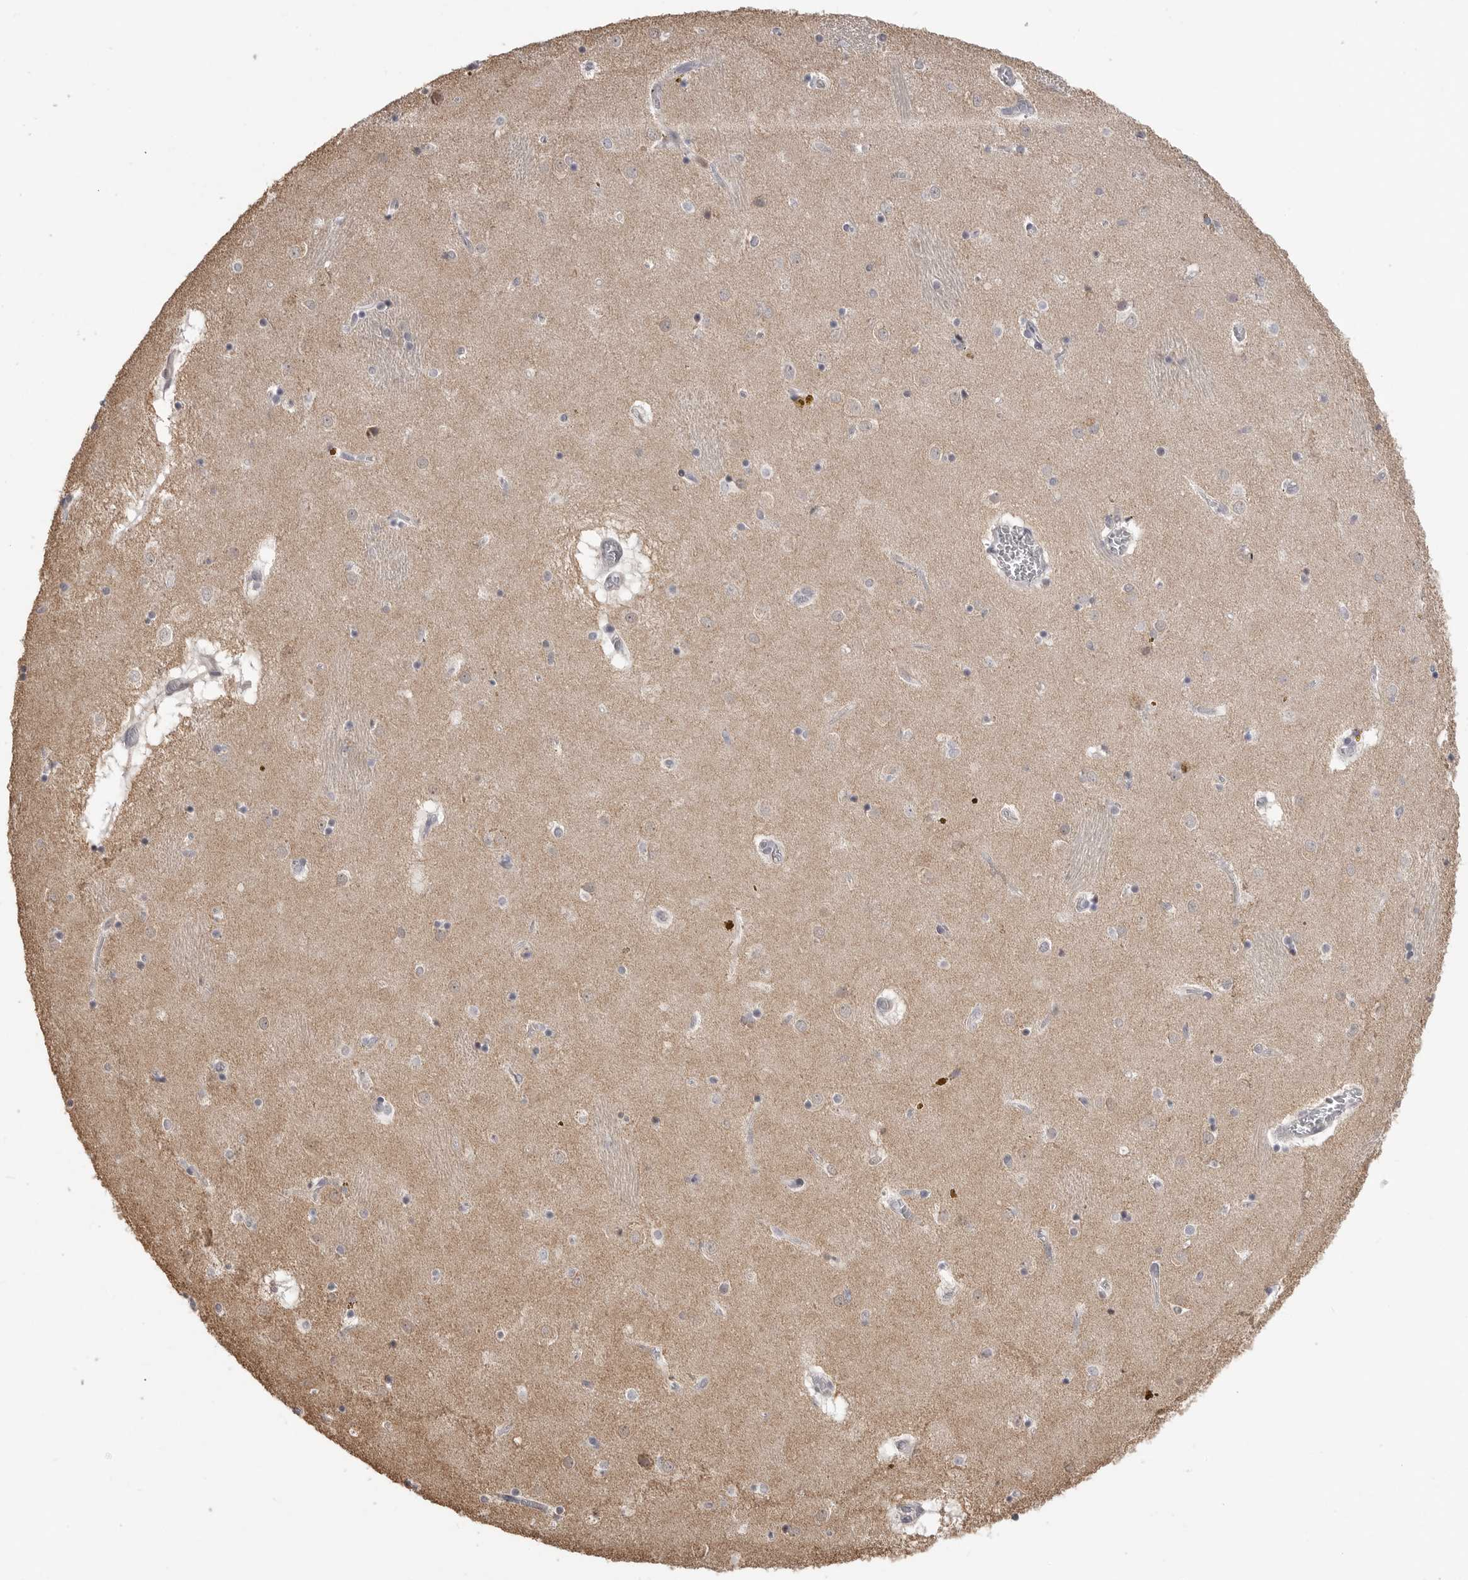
{"staining": {"intensity": "negative", "quantity": "none", "location": "none"}, "tissue": "caudate", "cell_type": "Glial cells", "image_type": "normal", "snomed": [{"axis": "morphology", "description": "Normal tissue, NOS"}, {"axis": "topography", "description": "Lateral ventricle wall"}], "caption": "High magnification brightfield microscopy of unremarkable caudate stained with DAB (brown) and counterstained with hematoxylin (blue): glial cells show no significant expression.", "gene": "SMARCC1", "patient": {"sex": "male", "age": 70}}